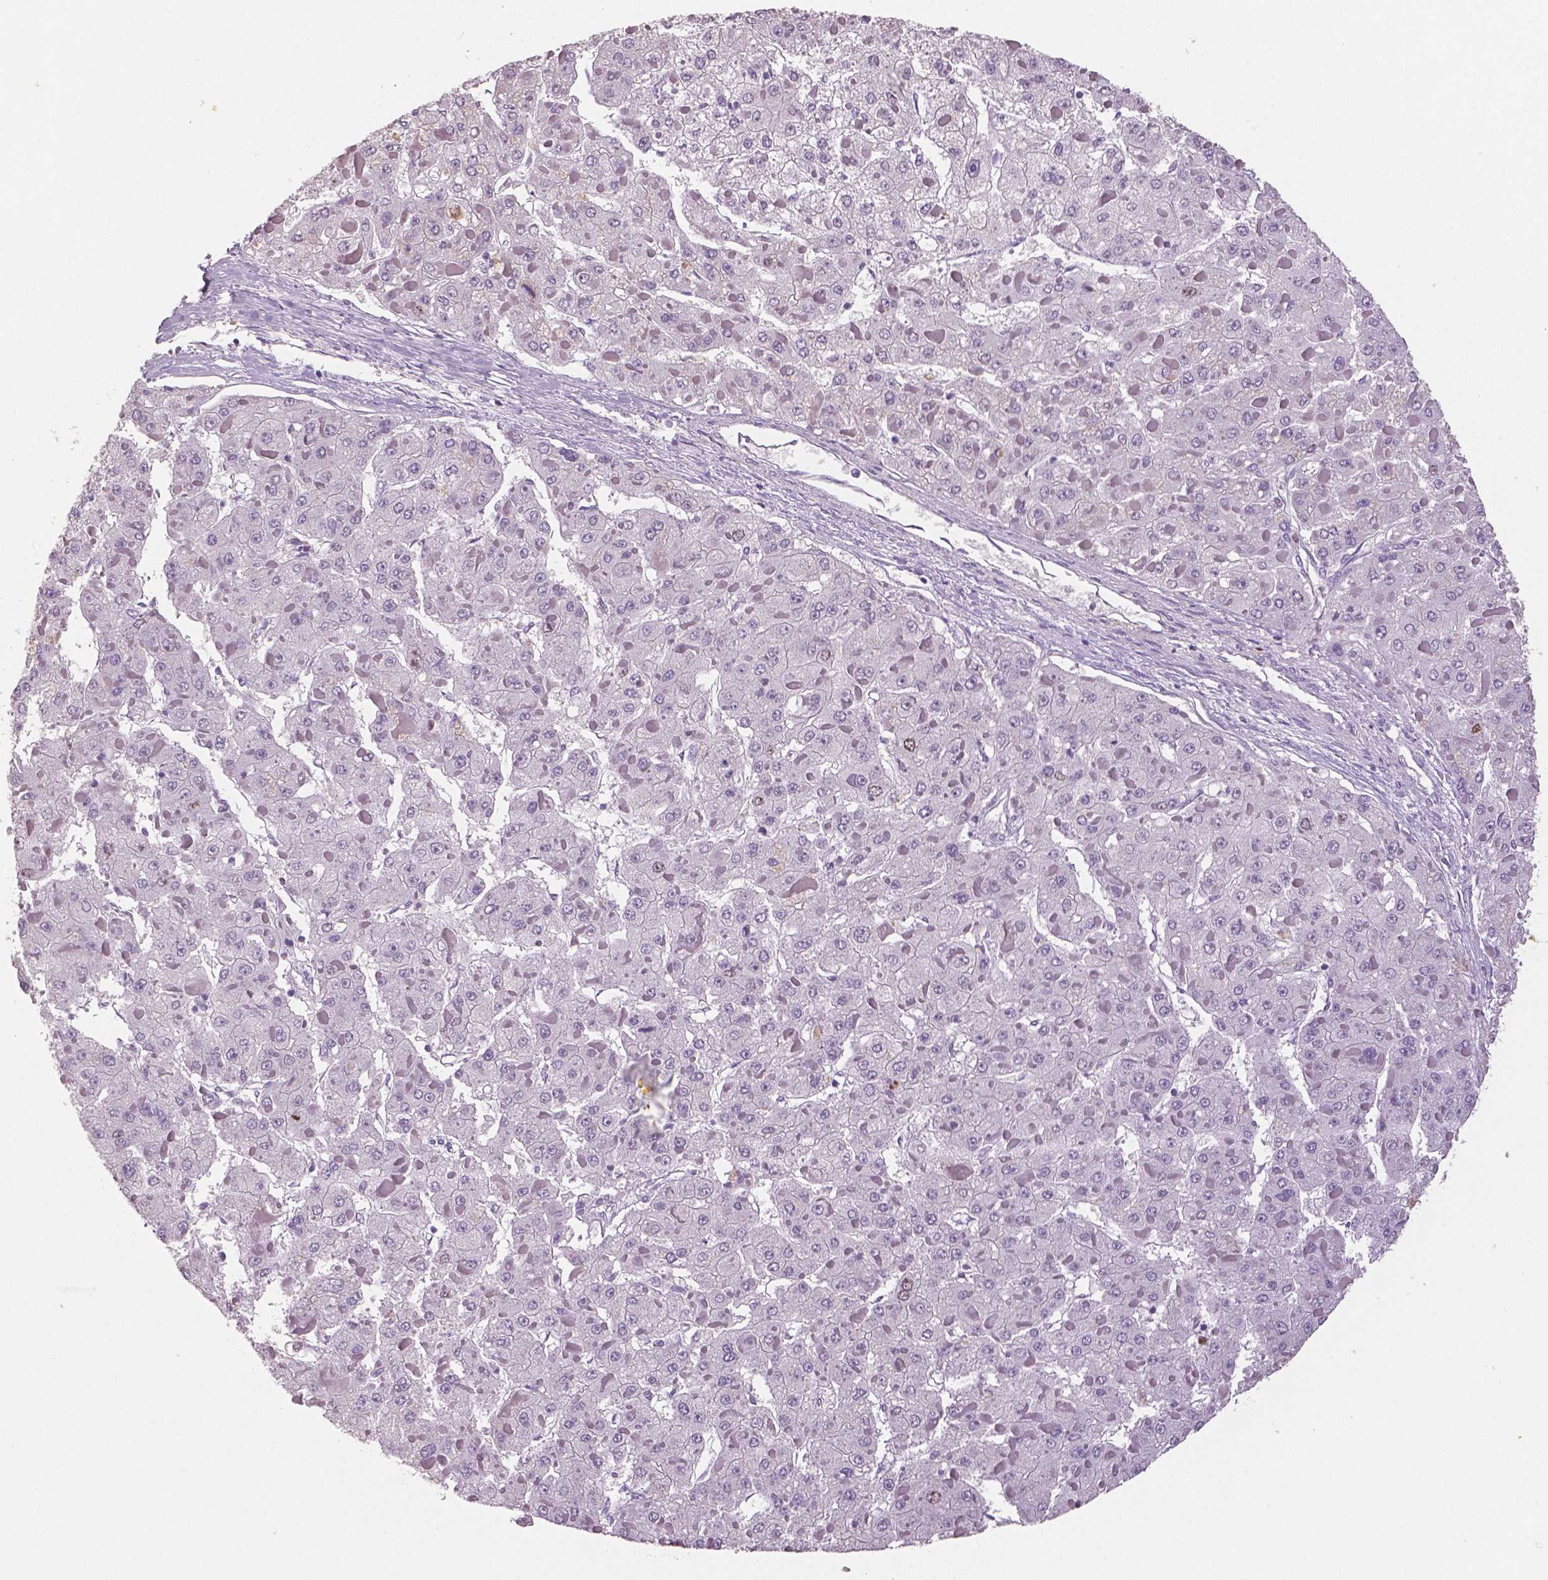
{"staining": {"intensity": "negative", "quantity": "none", "location": "none"}, "tissue": "liver cancer", "cell_type": "Tumor cells", "image_type": "cancer", "snomed": [{"axis": "morphology", "description": "Carcinoma, Hepatocellular, NOS"}, {"axis": "topography", "description": "Liver"}], "caption": "The micrograph exhibits no significant expression in tumor cells of liver cancer (hepatocellular carcinoma).", "gene": "MKI67", "patient": {"sex": "female", "age": 73}}